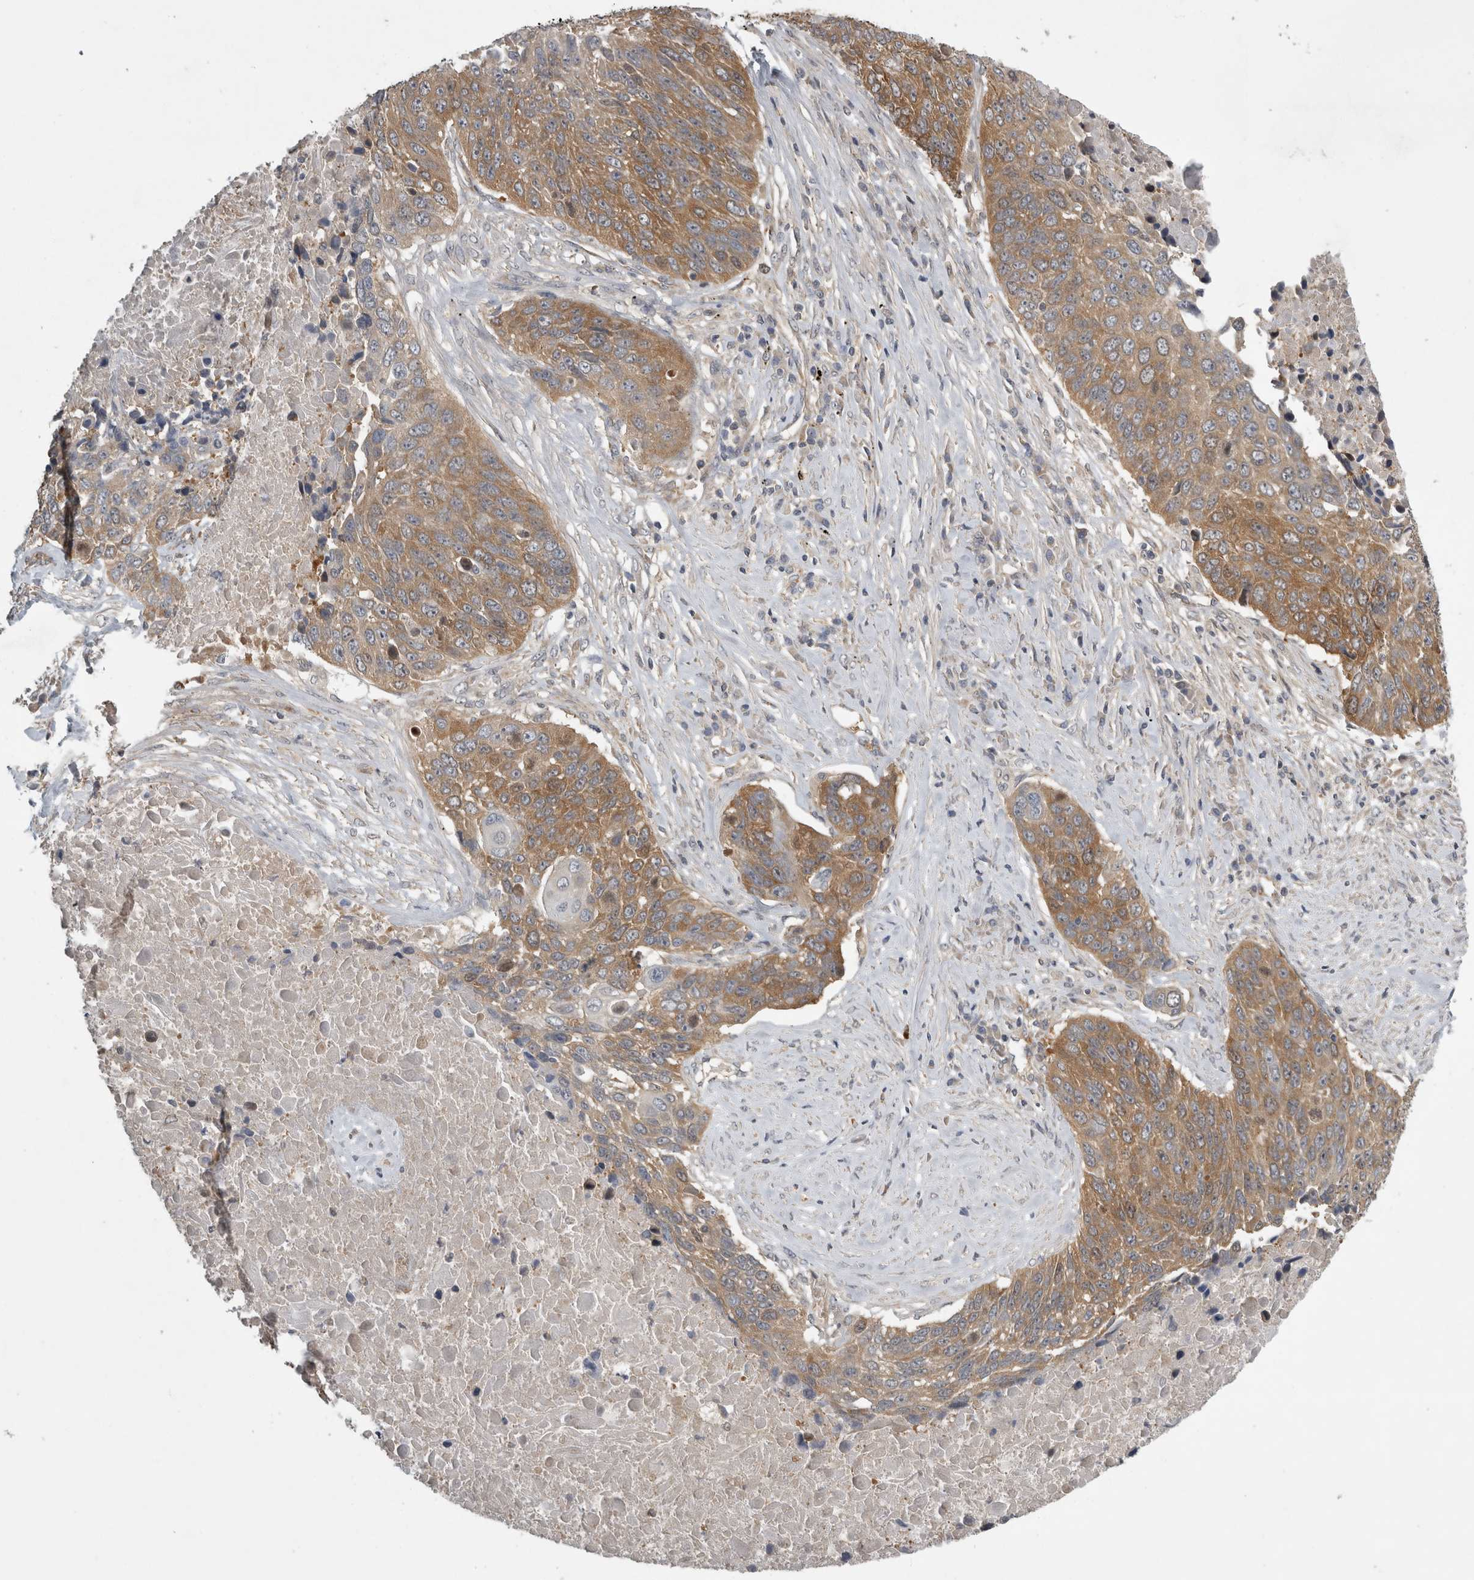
{"staining": {"intensity": "moderate", "quantity": ">75%", "location": "cytoplasmic/membranous"}, "tissue": "lung cancer", "cell_type": "Tumor cells", "image_type": "cancer", "snomed": [{"axis": "morphology", "description": "Squamous cell carcinoma, NOS"}, {"axis": "topography", "description": "Lung"}], "caption": "Immunohistochemistry (IHC) (DAB (3,3'-diaminobenzidine)) staining of lung cancer reveals moderate cytoplasmic/membranous protein expression in approximately >75% of tumor cells.", "gene": "TRMT61B", "patient": {"sex": "male", "age": 66}}